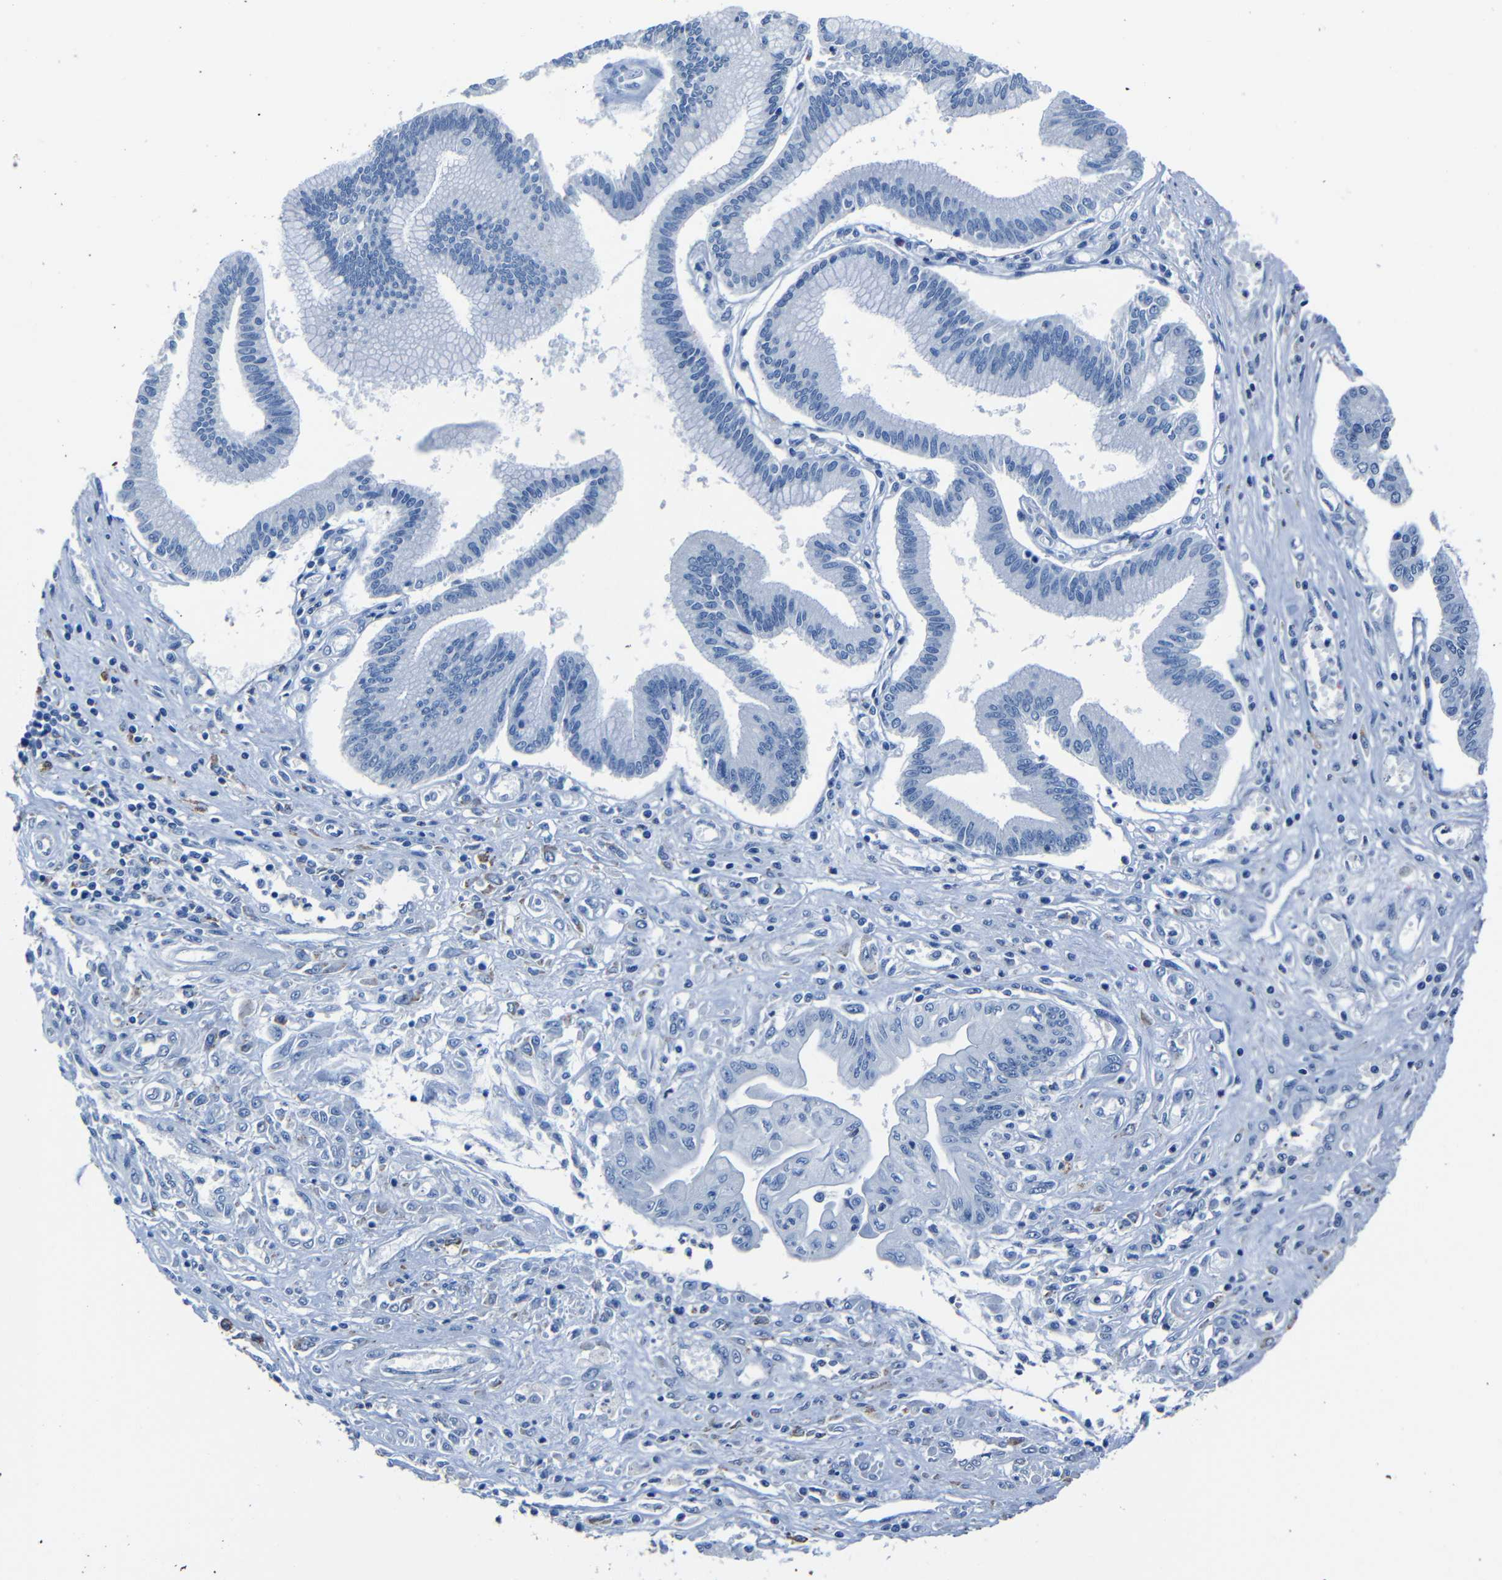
{"staining": {"intensity": "negative", "quantity": "none", "location": "none"}, "tissue": "pancreatic cancer", "cell_type": "Tumor cells", "image_type": "cancer", "snomed": [{"axis": "morphology", "description": "Adenocarcinoma, NOS"}, {"axis": "topography", "description": "Pancreas"}], "caption": "The immunohistochemistry photomicrograph has no significant positivity in tumor cells of pancreatic adenocarcinoma tissue.", "gene": "CLDN11", "patient": {"sex": "male", "age": 56}}